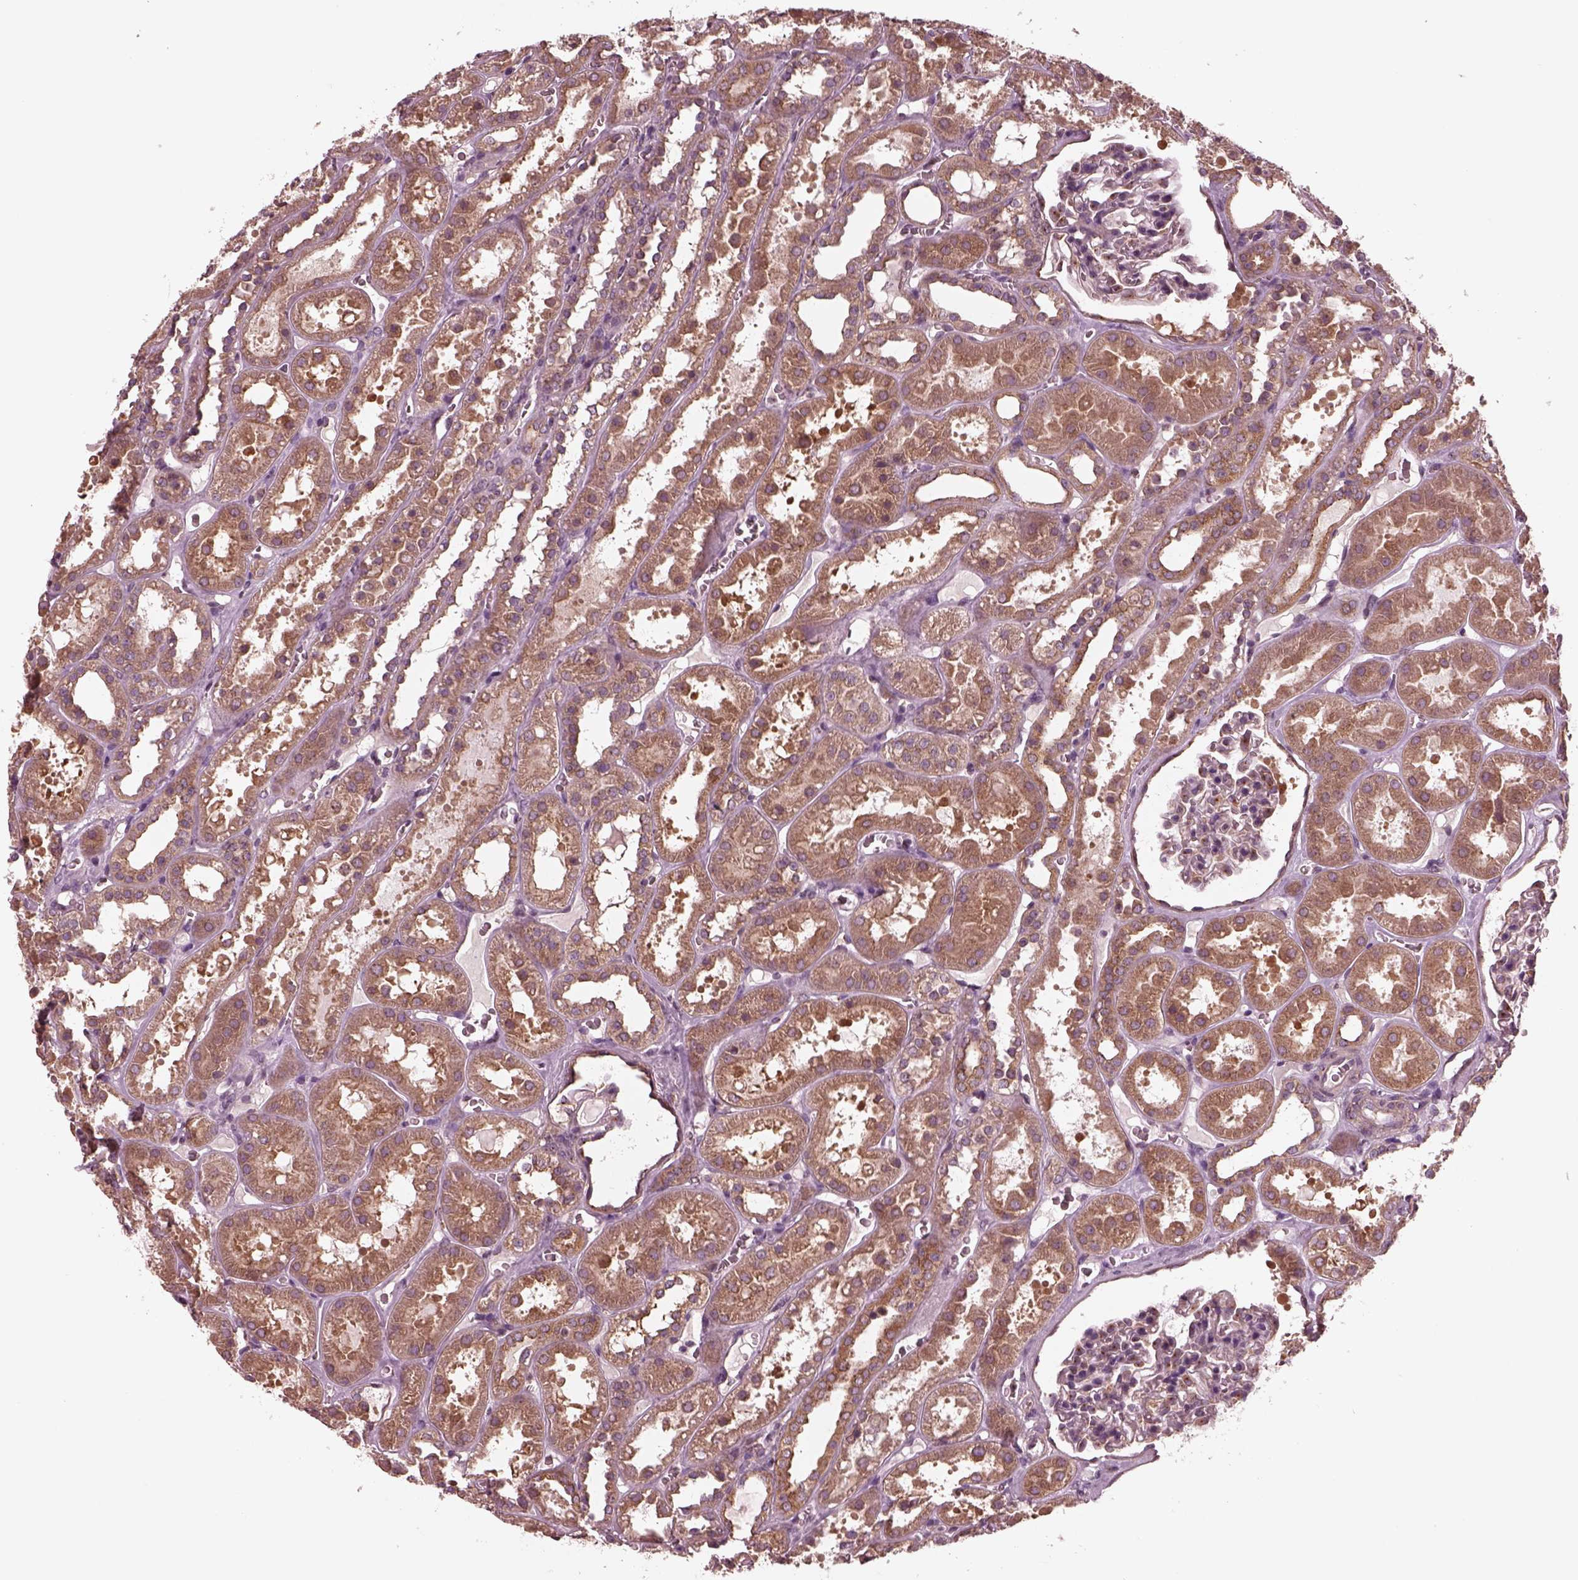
{"staining": {"intensity": "moderate", "quantity": "<25%", "location": "cytoplasmic/membranous"}, "tissue": "kidney", "cell_type": "Cells in glomeruli", "image_type": "normal", "snomed": [{"axis": "morphology", "description": "Normal tissue, NOS"}, {"axis": "topography", "description": "Kidney"}], "caption": "The immunohistochemical stain shows moderate cytoplasmic/membranous expression in cells in glomeruli of unremarkable kidney.", "gene": "TUBG1", "patient": {"sex": "female", "age": 41}}